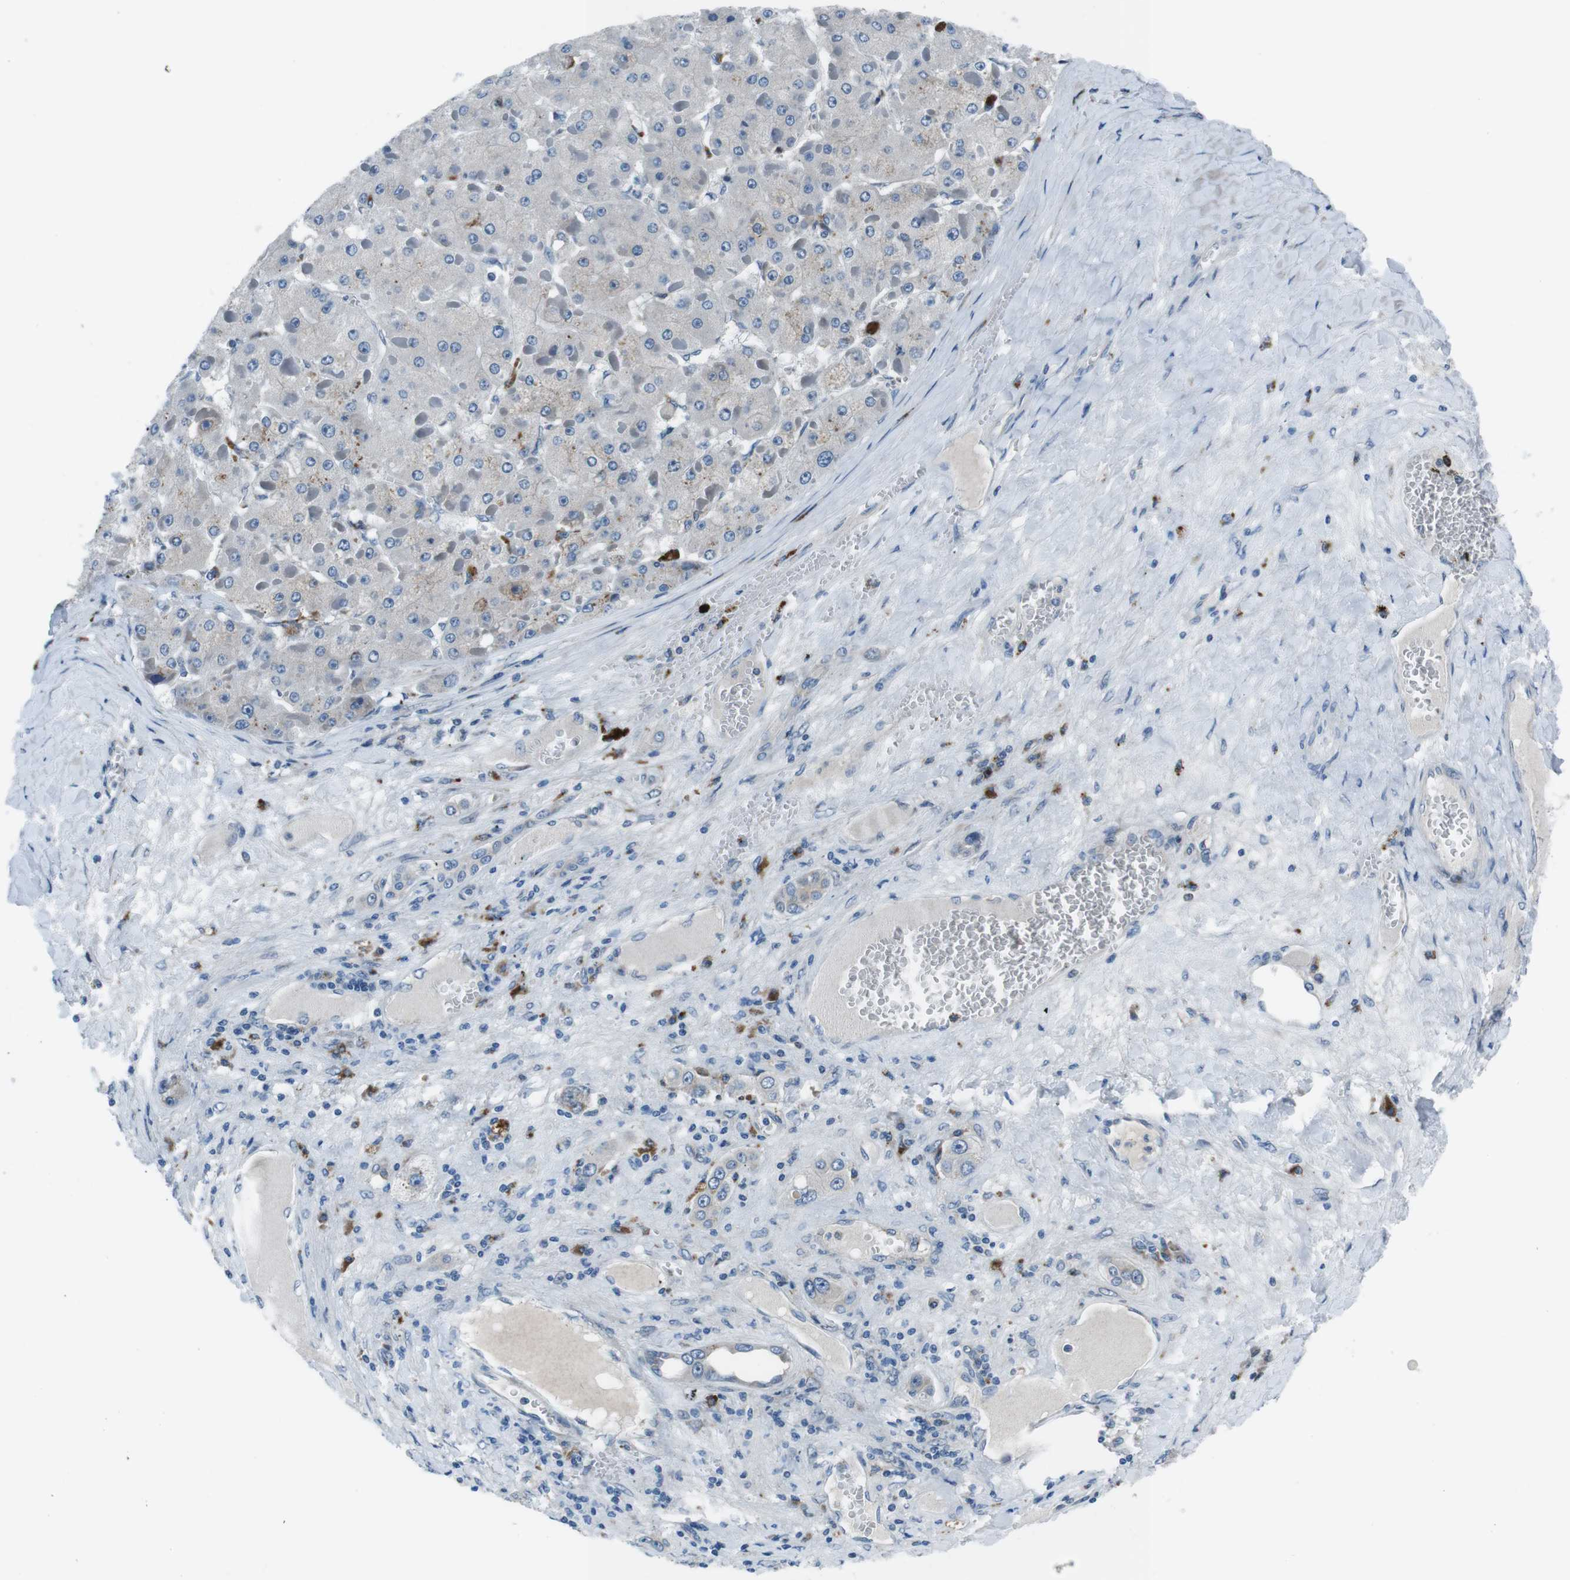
{"staining": {"intensity": "negative", "quantity": "none", "location": "none"}, "tissue": "liver cancer", "cell_type": "Tumor cells", "image_type": "cancer", "snomed": [{"axis": "morphology", "description": "Carcinoma, Hepatocellular, NOS"}, {"axis": "topography", "description": "Liver"}], "caption": "This is an immunohistochemistry (IHC) image of human hepatocellular carcinoma (liver). There is no expression in tumor cells.", "gene": "NUCB2", "patient": {"sex": "female", "age": 73}}